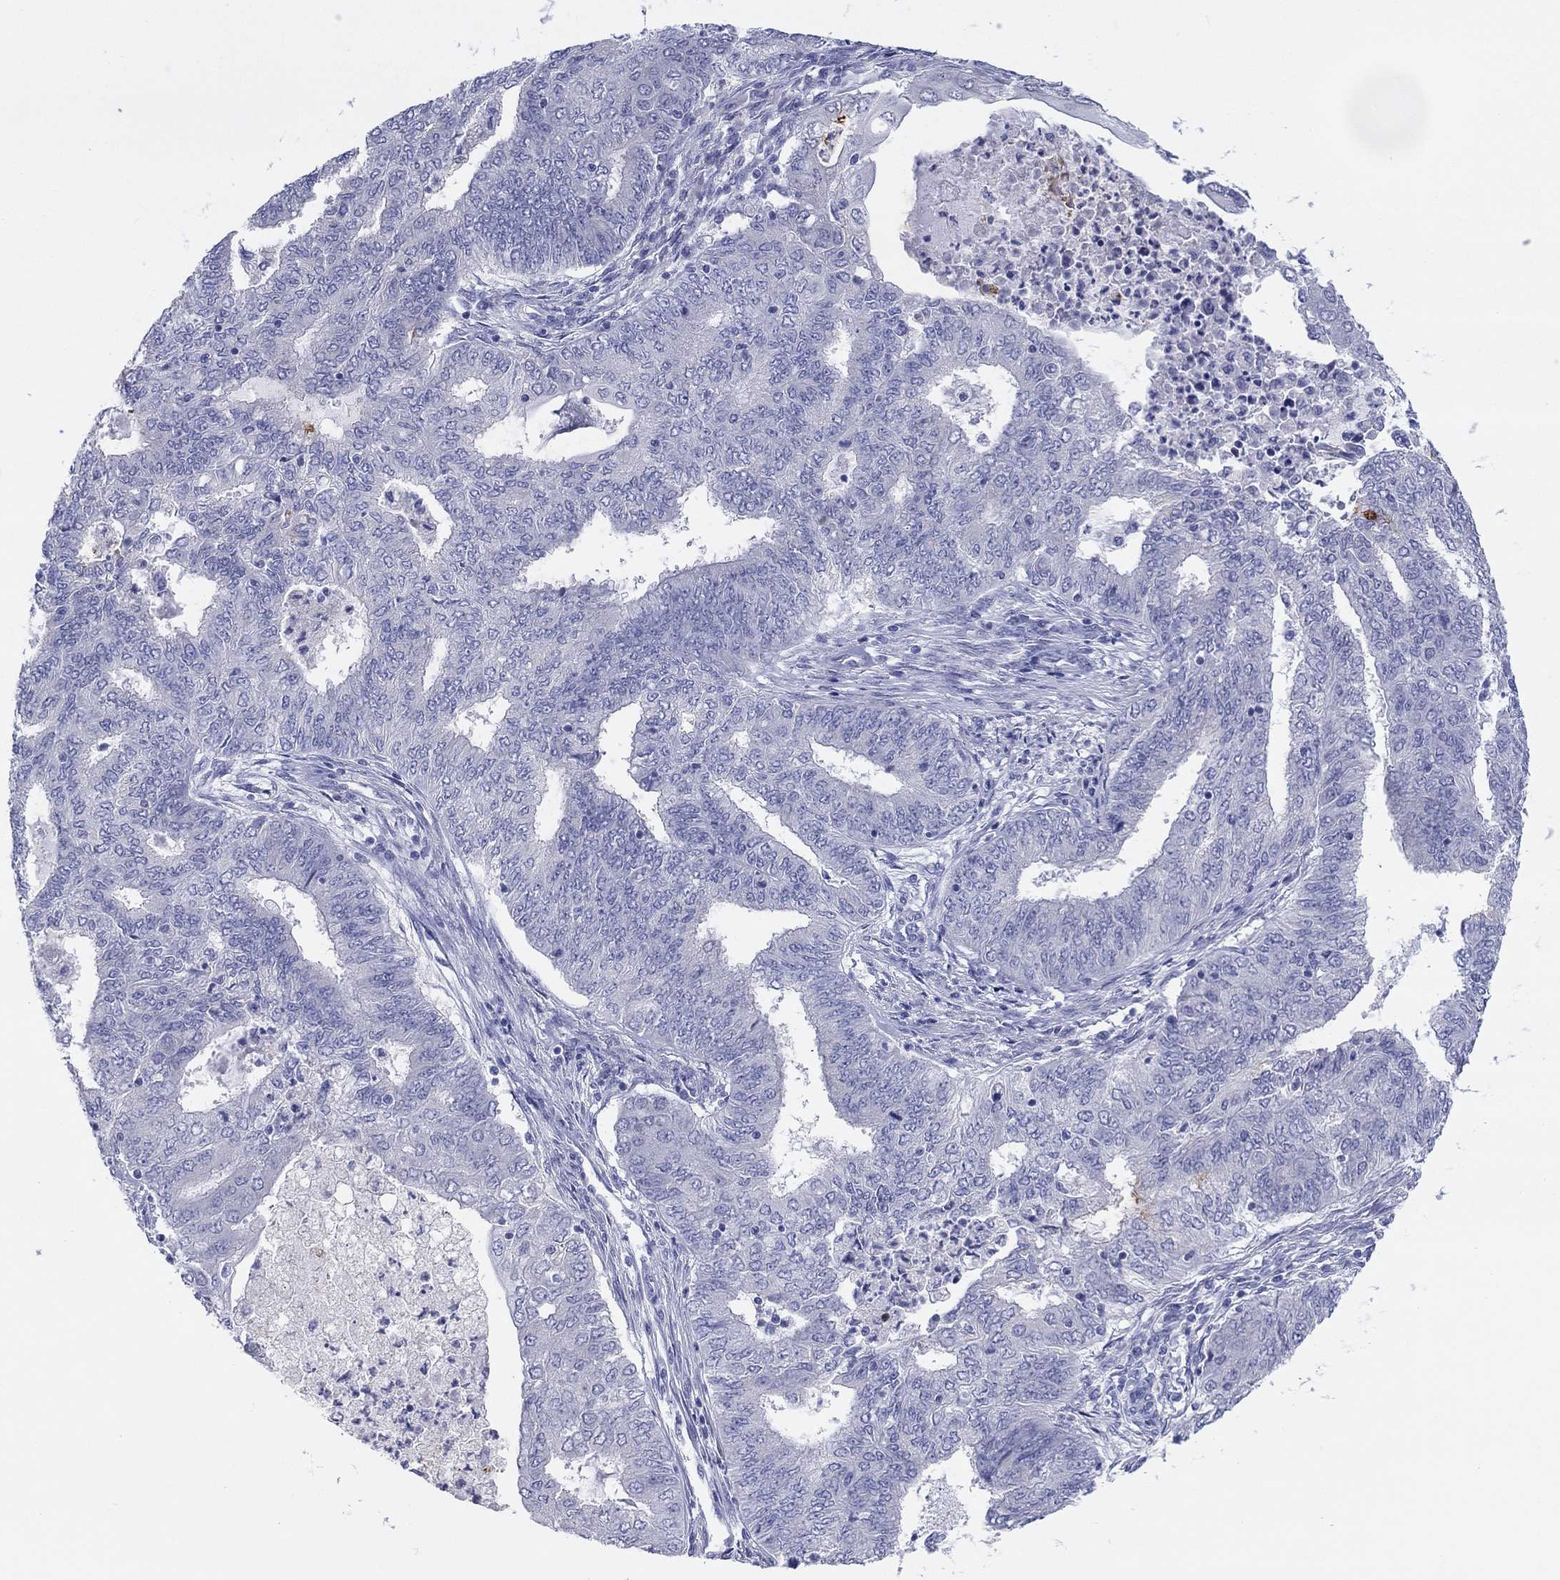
{"staining": {"intensity": "negative", "quantity": "none", "location": "none"}, "tissue": "endometrial cancer", "cell_type": "Tumor cells", "image_type": "cancer", "snomed": [{"axis": "morphology", "description": "Adenocarcinoma, NOS"}, {"axis": "topography", "description": "Endometrium"}], "caption": "Protein analysis of endometrial cancer (adenocarcinoma) reveals no significant staining in tumor cells.", "gene": "ERICH3", "patient": {"sex": "female", "age": 62}}